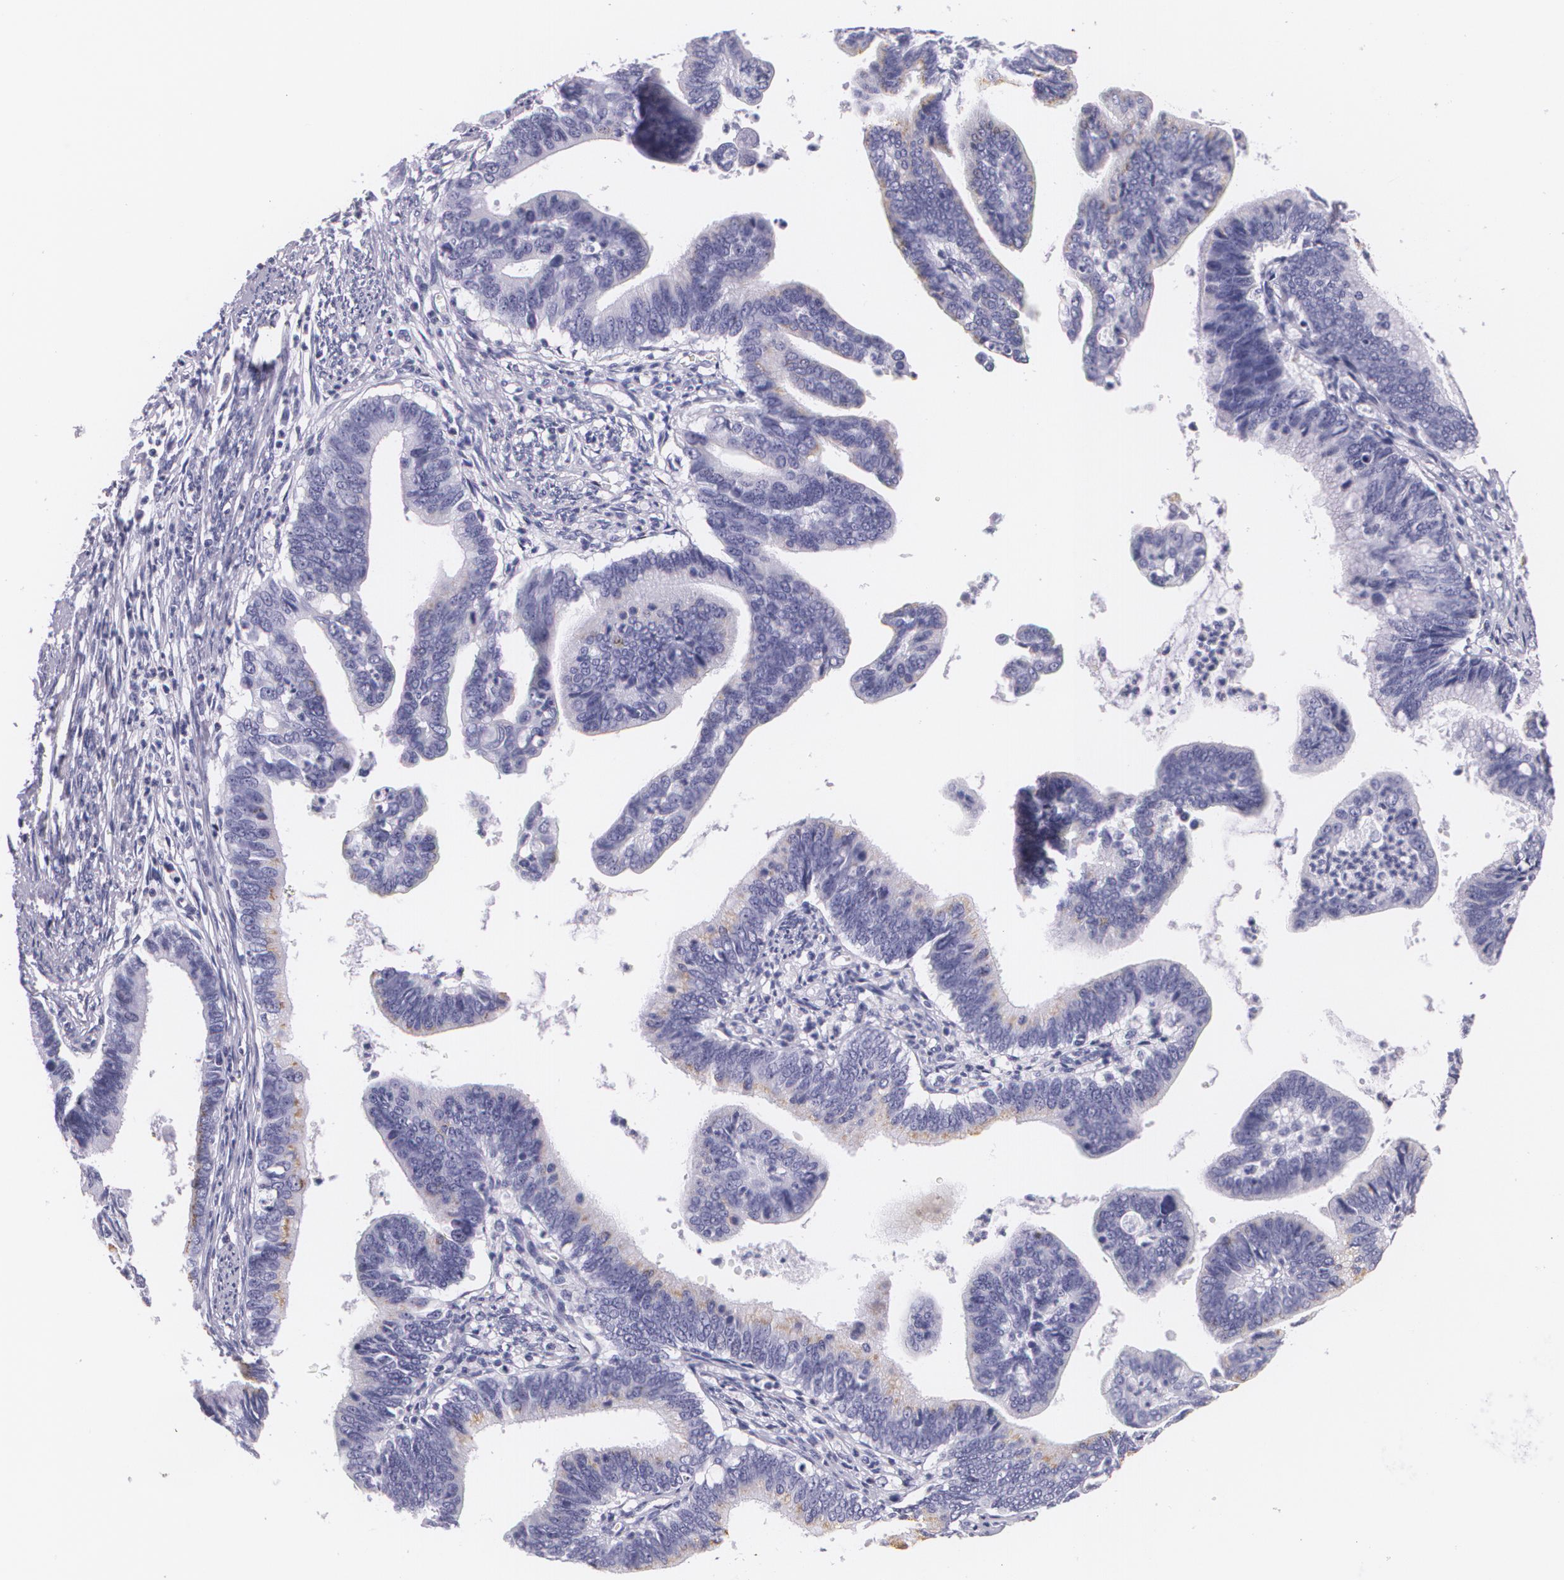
{"staining": {"intensity": "negative", "quantity": "none", "location": "none"}, "tissue": "cervical cancer", "cell_type": "Tumor cells", "image_type": "cancer", "snomed": [{"axis": "morphology", "description": "Adenocarcinoma, NOS"}, {"axis": "topography", "description": "Cervix"}], "caption": "Cervical adenocarcinoma stained for a protein using IHC reveals no staining tumor cells.", "gene": "DLG4", "patient": {"sex": "female", "age": 47}}